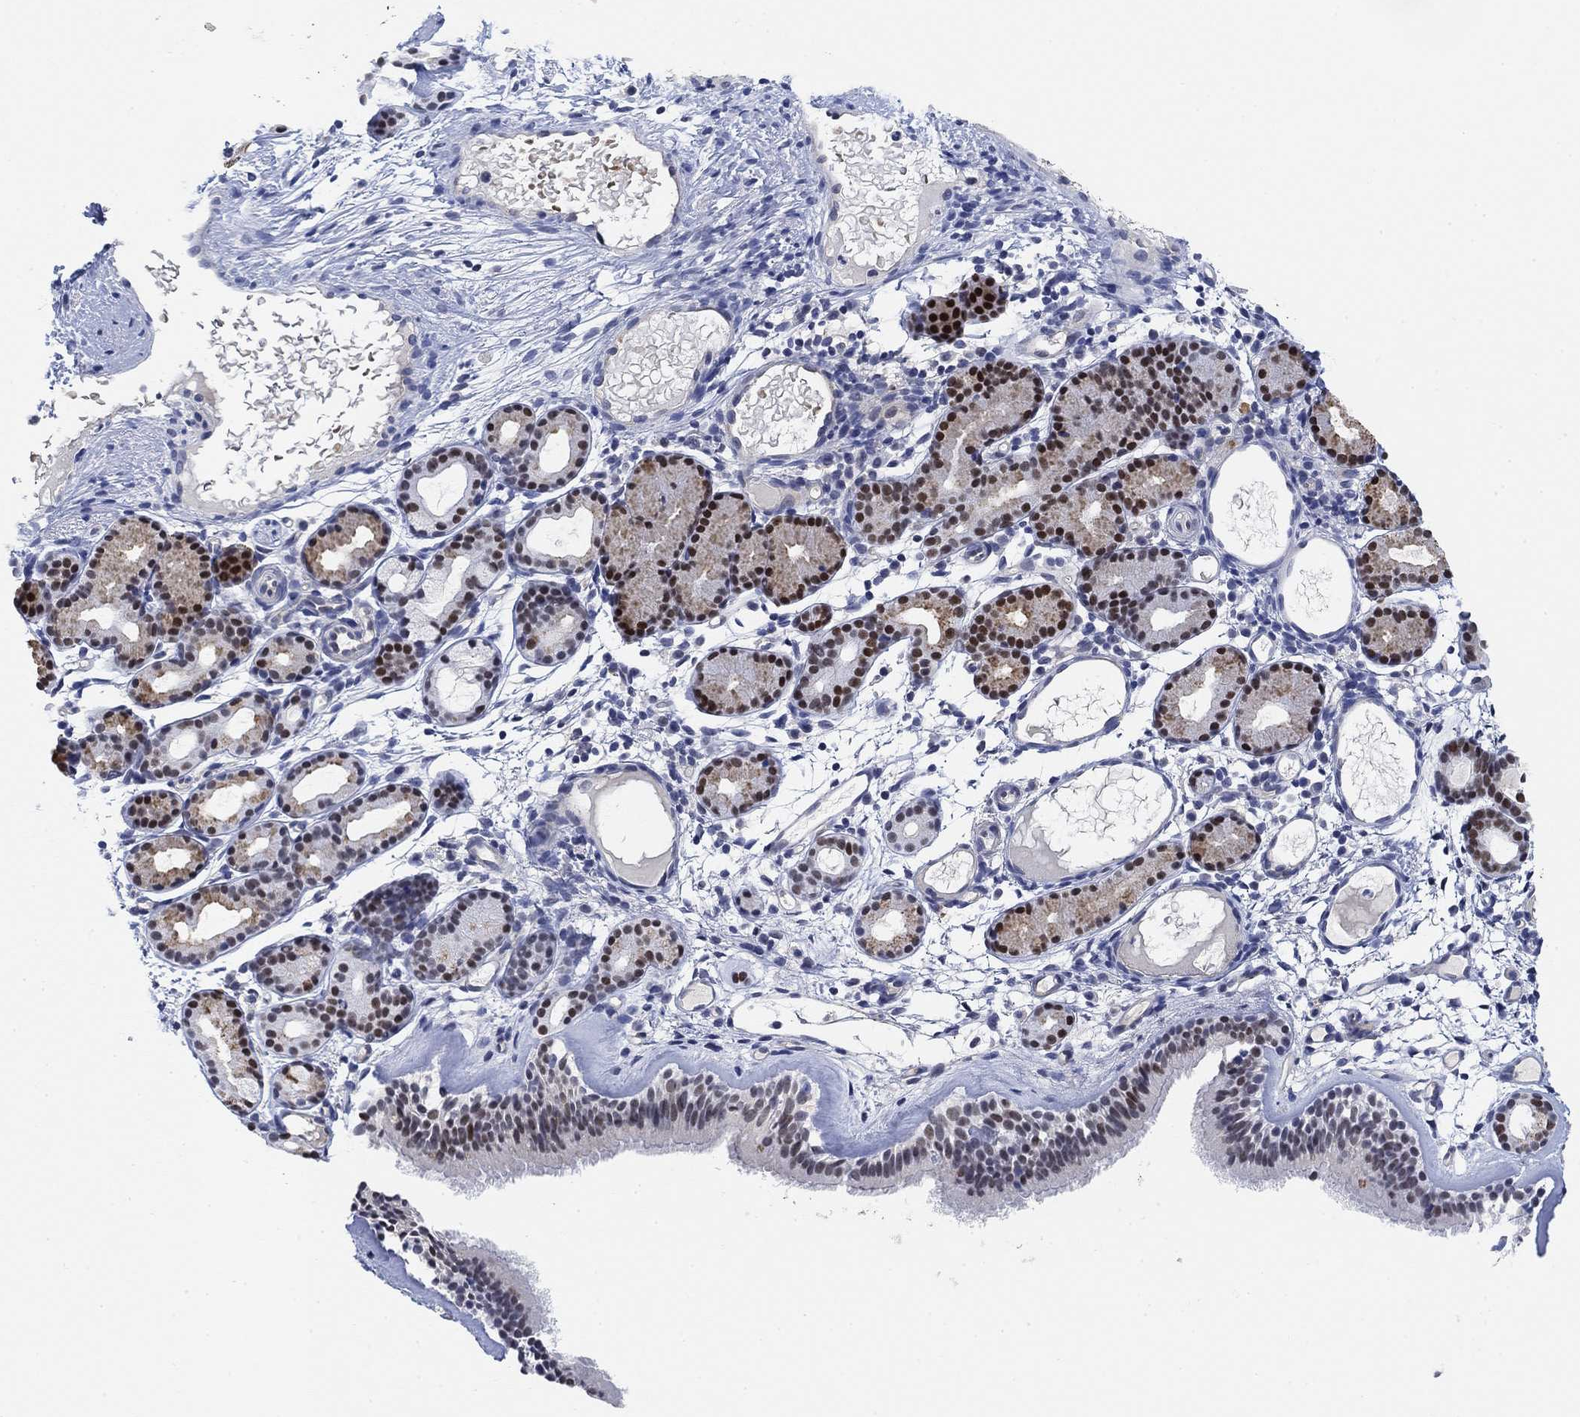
{"staining": {"intensity": "strong", "quantity": "25%-75%", "location": "nuclear"}, "tissue": "nasopharynx", "cell_type": "Respiratory epithelial cells", "image_type": "normal", "snomed": [{"axis": "morphology", "description": "Normal tissue, NOS"}, {"axis": "topography", "description": "Nasopharynx"}], "caption": "Immunohistochemical staining of benign nasopharynx exhibits high levels of strong nuclear staining in about 25%-75% of respiratory epithelial cells.", "gene": "PAX6", "patient": {"sex": "female", "age": 81}}